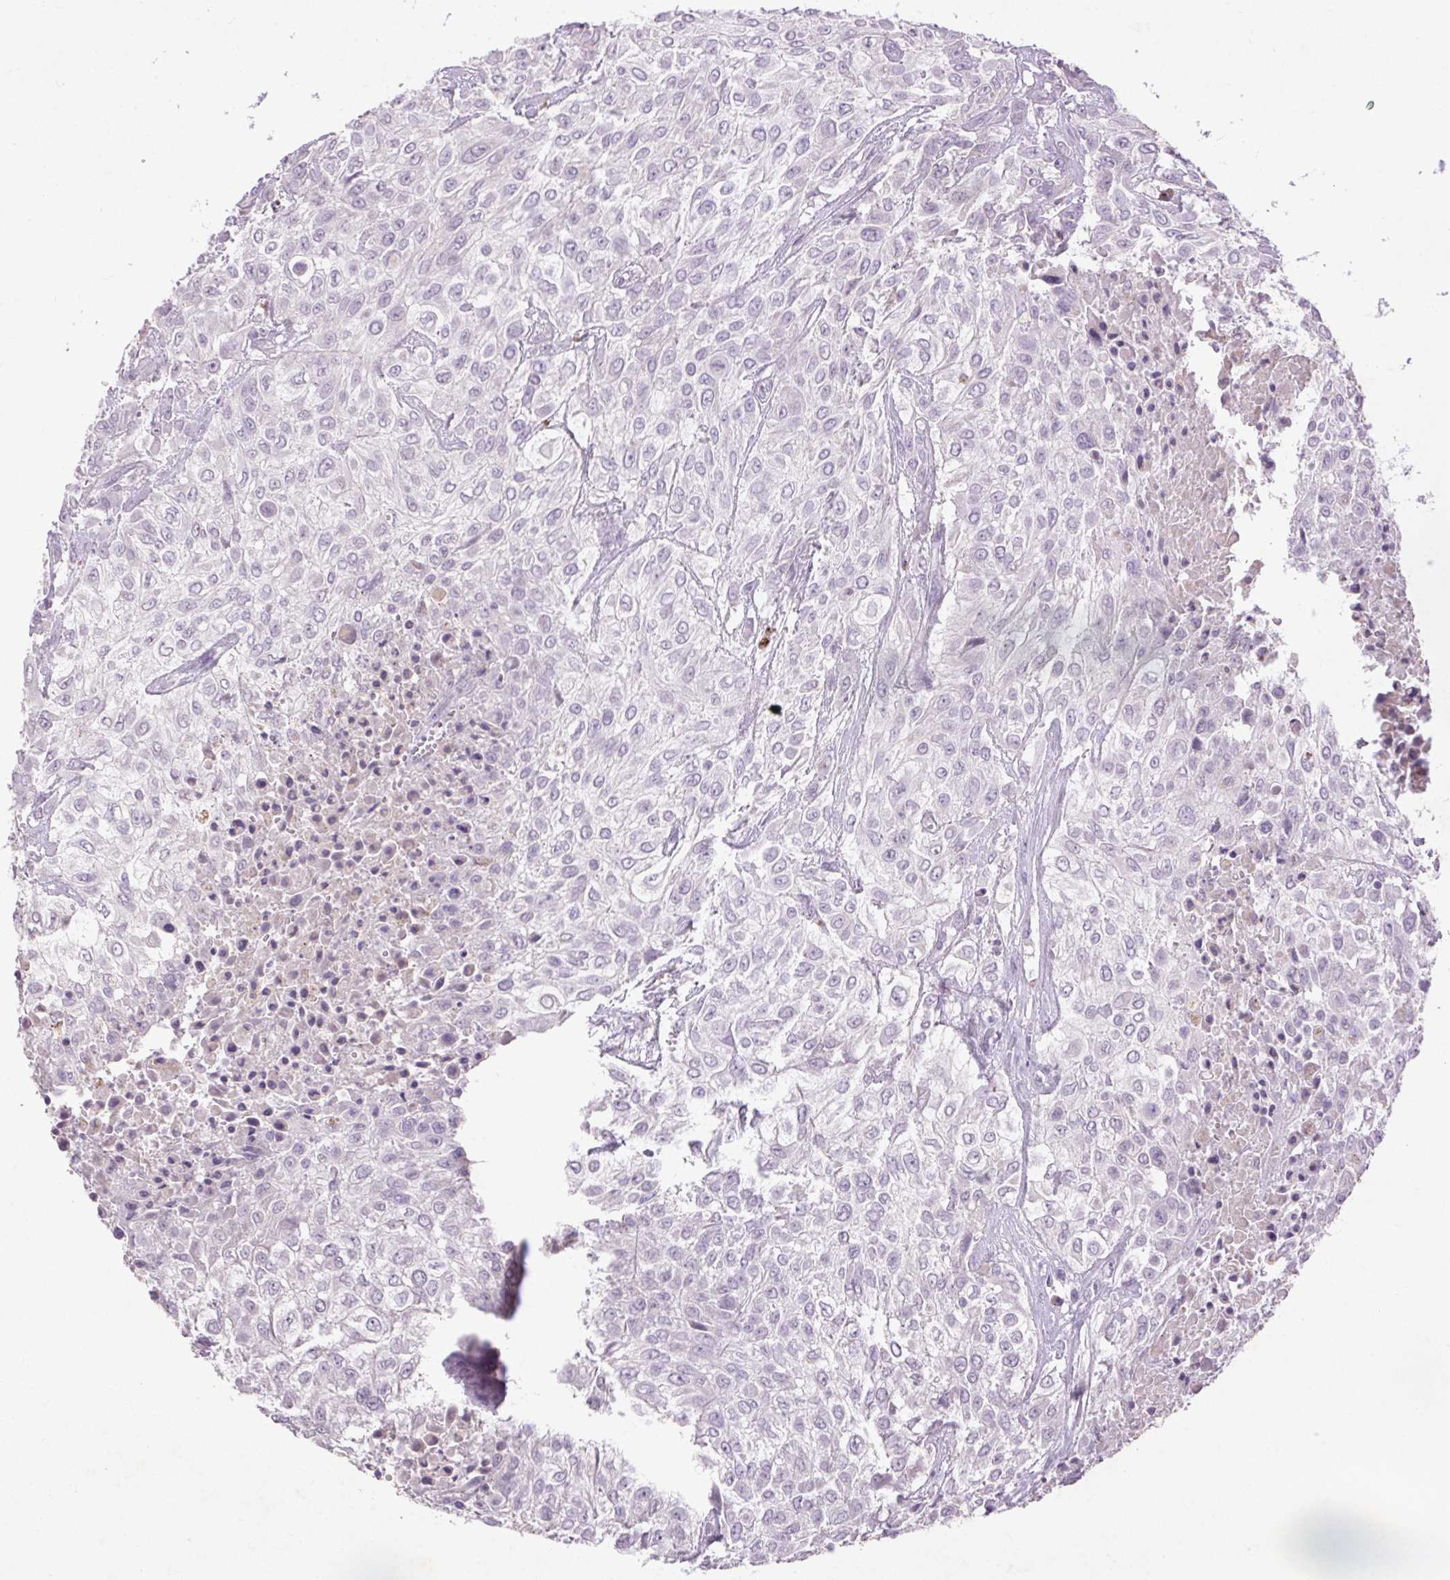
{"staining": {"intensity": "negative", "quantity": "none", "location": "none"}, "tissue": "urothelial cancer", "cell_type": "Tumor cells", "image_type": "cancer", "snomed": [{"axis": "morphology", "description": "Urothelial carcinoma, High grade"}, {"axis": "topography", "description": "Urinary bladder"}], "caption": "Immunohistochemistry of urothelial cancer exhibits no positivity in tumor cells.", "gene": "FNDC7", "patient": {"sex": "male", "age": 57}}